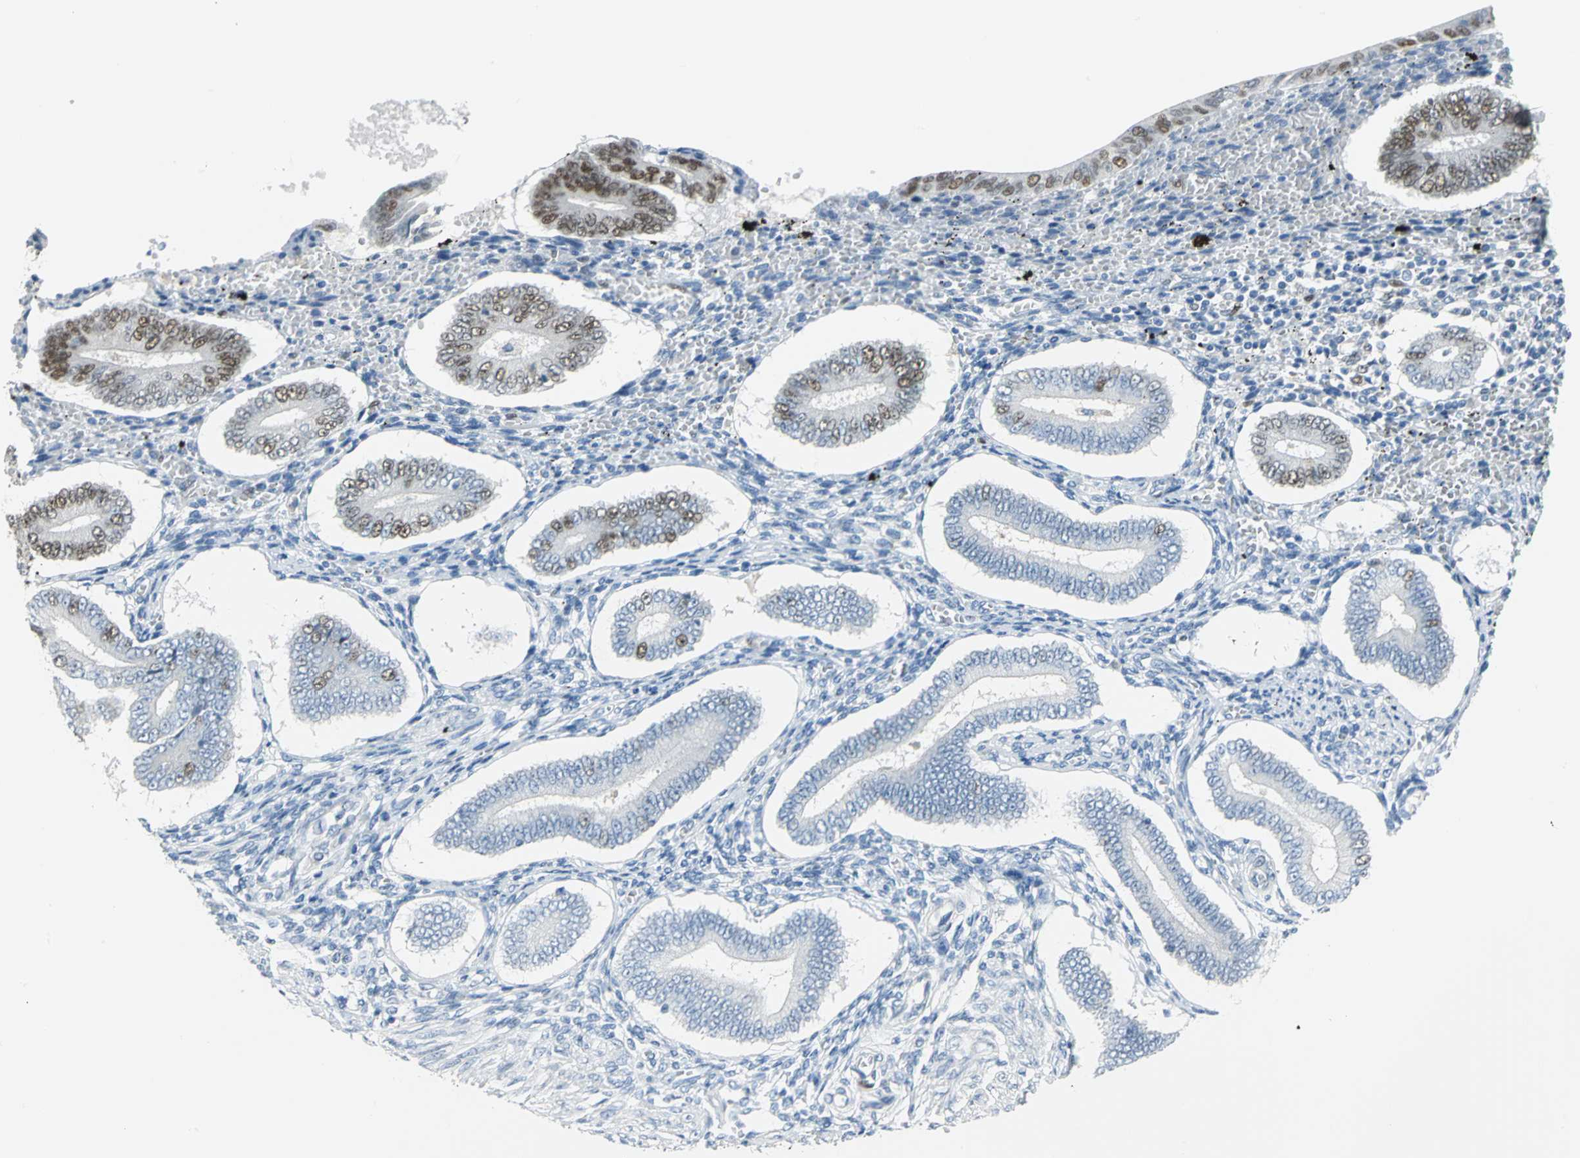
{"staining": {"intensity": "moderate", "quantity": "<25%", "location": "nuclear"}, "tissue": "endometrium", "cell_type": "Cells in endometrial stroma", "image_type": "normal", "snomed": [{"axis": "morphology", "description": "Normal tissue, NOS"}, {"axis": "topography", "description": "Endometrium"}], "caption": "Immunohistochemical staining of benign human endometrium exhibits low levels of moderate nuclear staining in about <25% of cells in endometrial stroma.", "gene": "MCM3", "patient": {"sex": "female", "age": 42}}